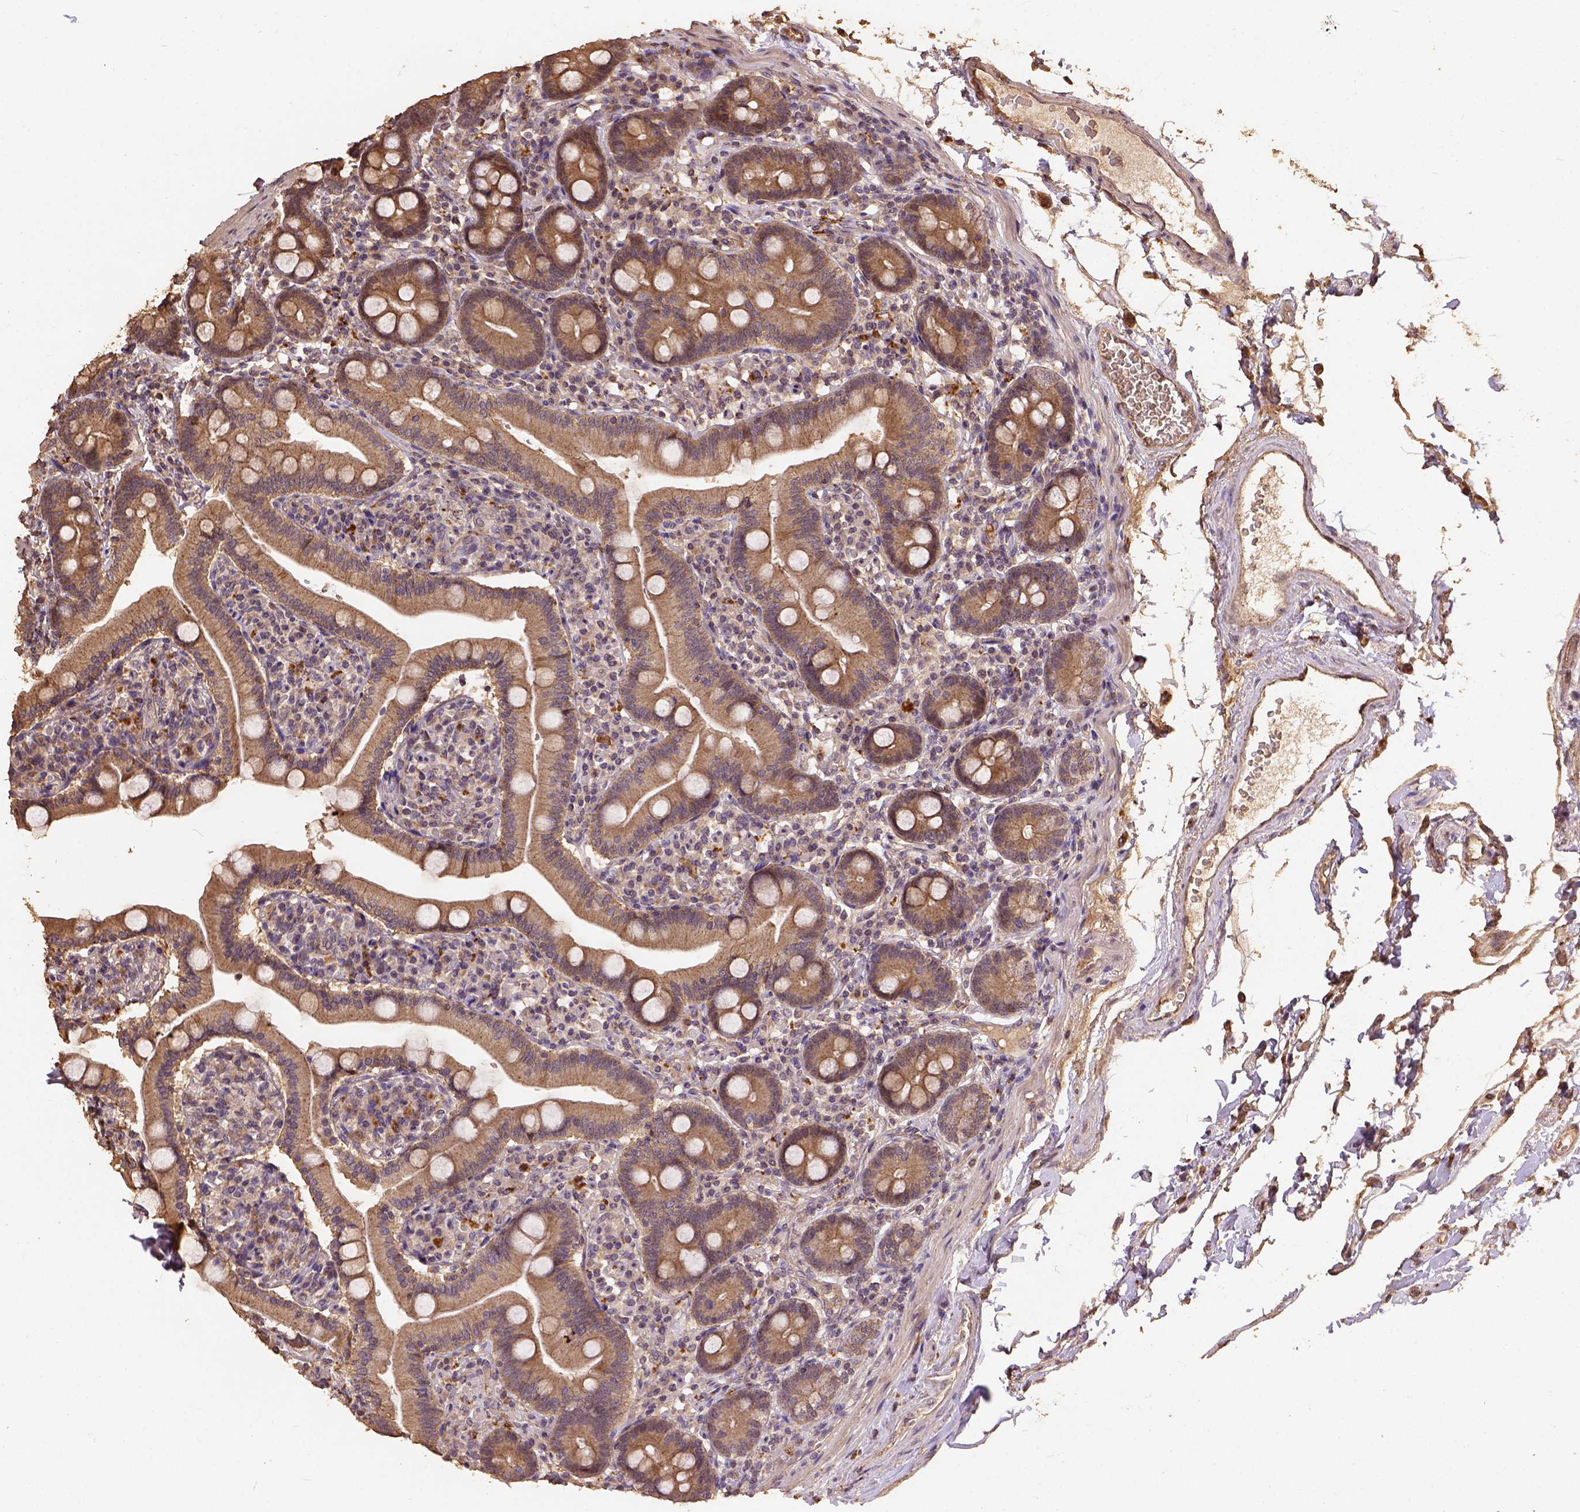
{"staining": {"intensity": "moderate", "quantity": "25%-75%", "location": "cytoplasmic/membranous"}, "tissue": "duodenum", "cell_type": "Glandular cells", "image_type": "normal", "snomed": [{"axis": "morphology", "description": "Normal tissue, NOS"}, {"axis": "topography", "description": "Duodenum"}], "caption": "Immunohistochemistry (IHC) (DAB) staining of benign human duodenum shows moderate cytoplasmic/membranous protein expression in approximately 25%-75% of glandular cells. (Stains: DAB in brown, nuclei in blue, Microscopy: brightfield microscopy at high magnification).", "gene": "ATP1B3", "patient": {"sex": "female", "age": 67}}